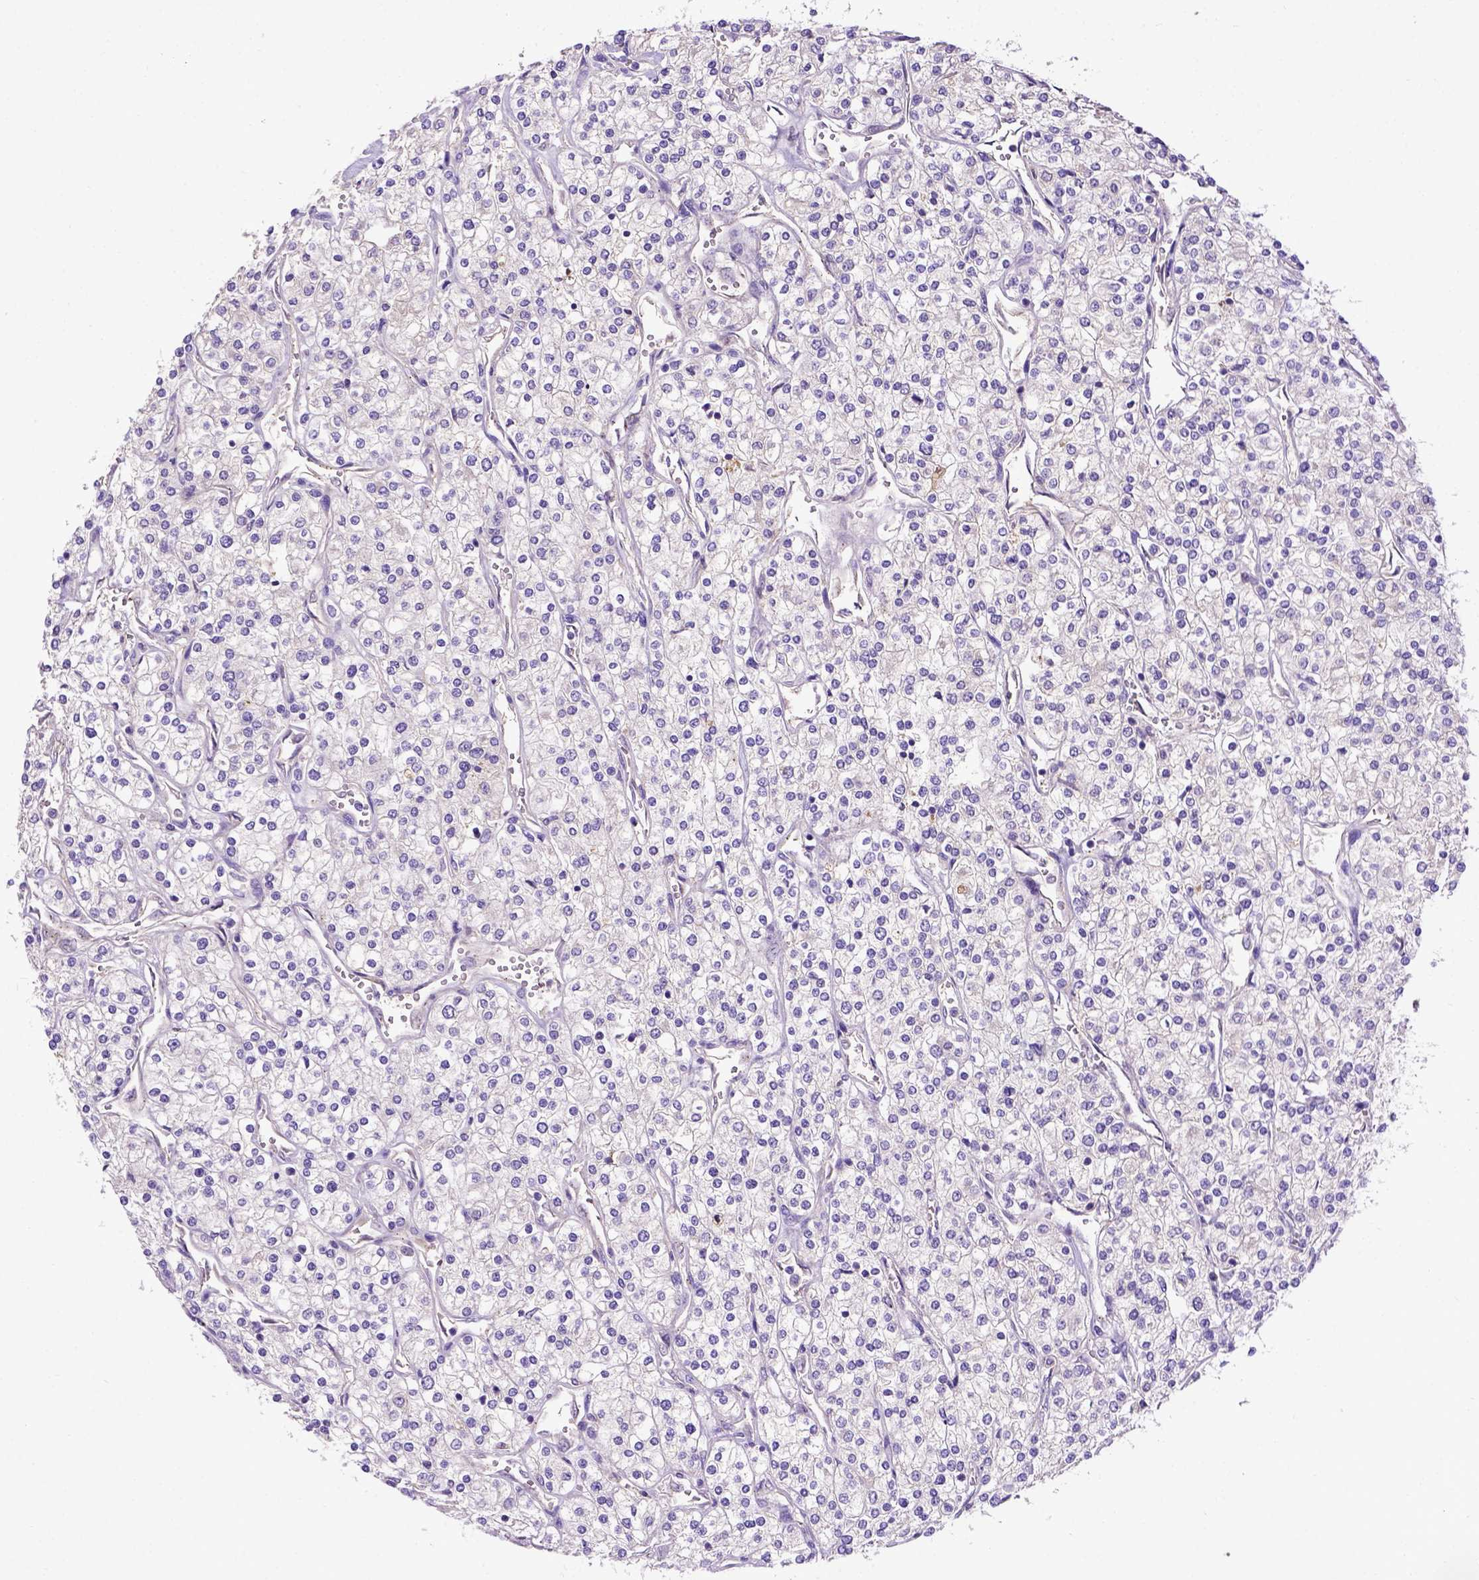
{"staining": {"intensity": "negative", "quantity": "none", "location": "none"}, "tissue": "renal cancer", "cell_type": "Tumor cells", "image_type": "cancer", "snomed": [{"axis": "morphology", "description": "Adenocarcinoma, NOS"}, {"axis": "topography", "description": "Kidney"}], "caption": "An immunohistochemistry (IHC) image of renal adenocarcinoma is shown. There is no staining in tumor cells of renal adenocarcinoma. Nuclei are stained in blue.", "gene": "ADAM12", "patient": {"sex": "male", "age": 80}}